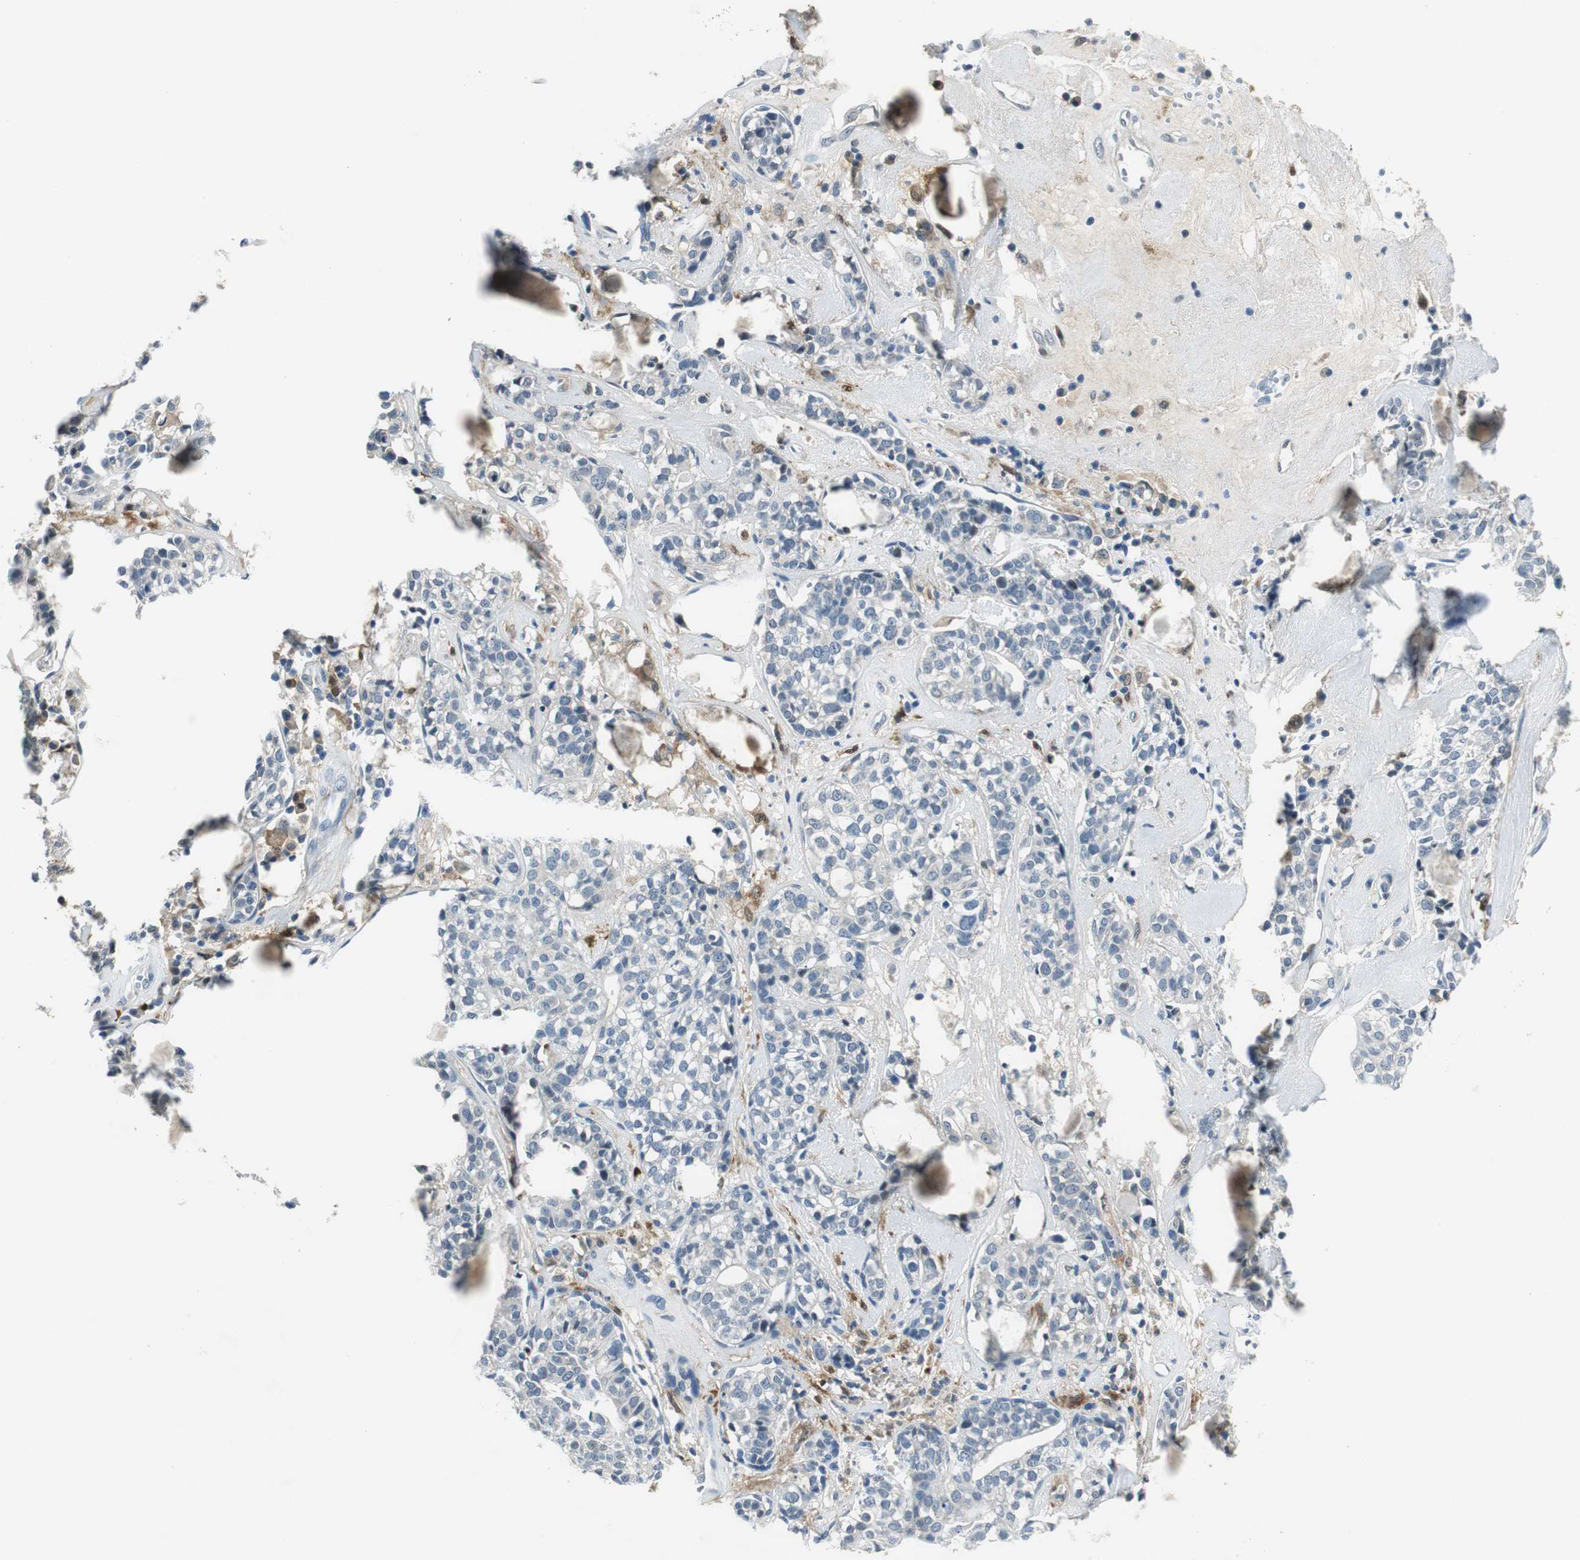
{"staining": {"intensity": "negative", "quantity": "none", "location": "none"}, "tissue": "head and neck cancer", "cell_type": "Tumor cells", "image_type": "cancer", "snomed": [{"axis": "morphology", "description": "Adenocarcinoma, NOS"}, {"axis": "topography", "description": "Salivary gland"}, {"axis": "topography", "description": "Head-Neck"}], "caption": "Protein analysis of head and neck cancer shows no significant positivity in tumor cells.", "gene": "ME1", "patient": {"sex": "female", "age": 65}}